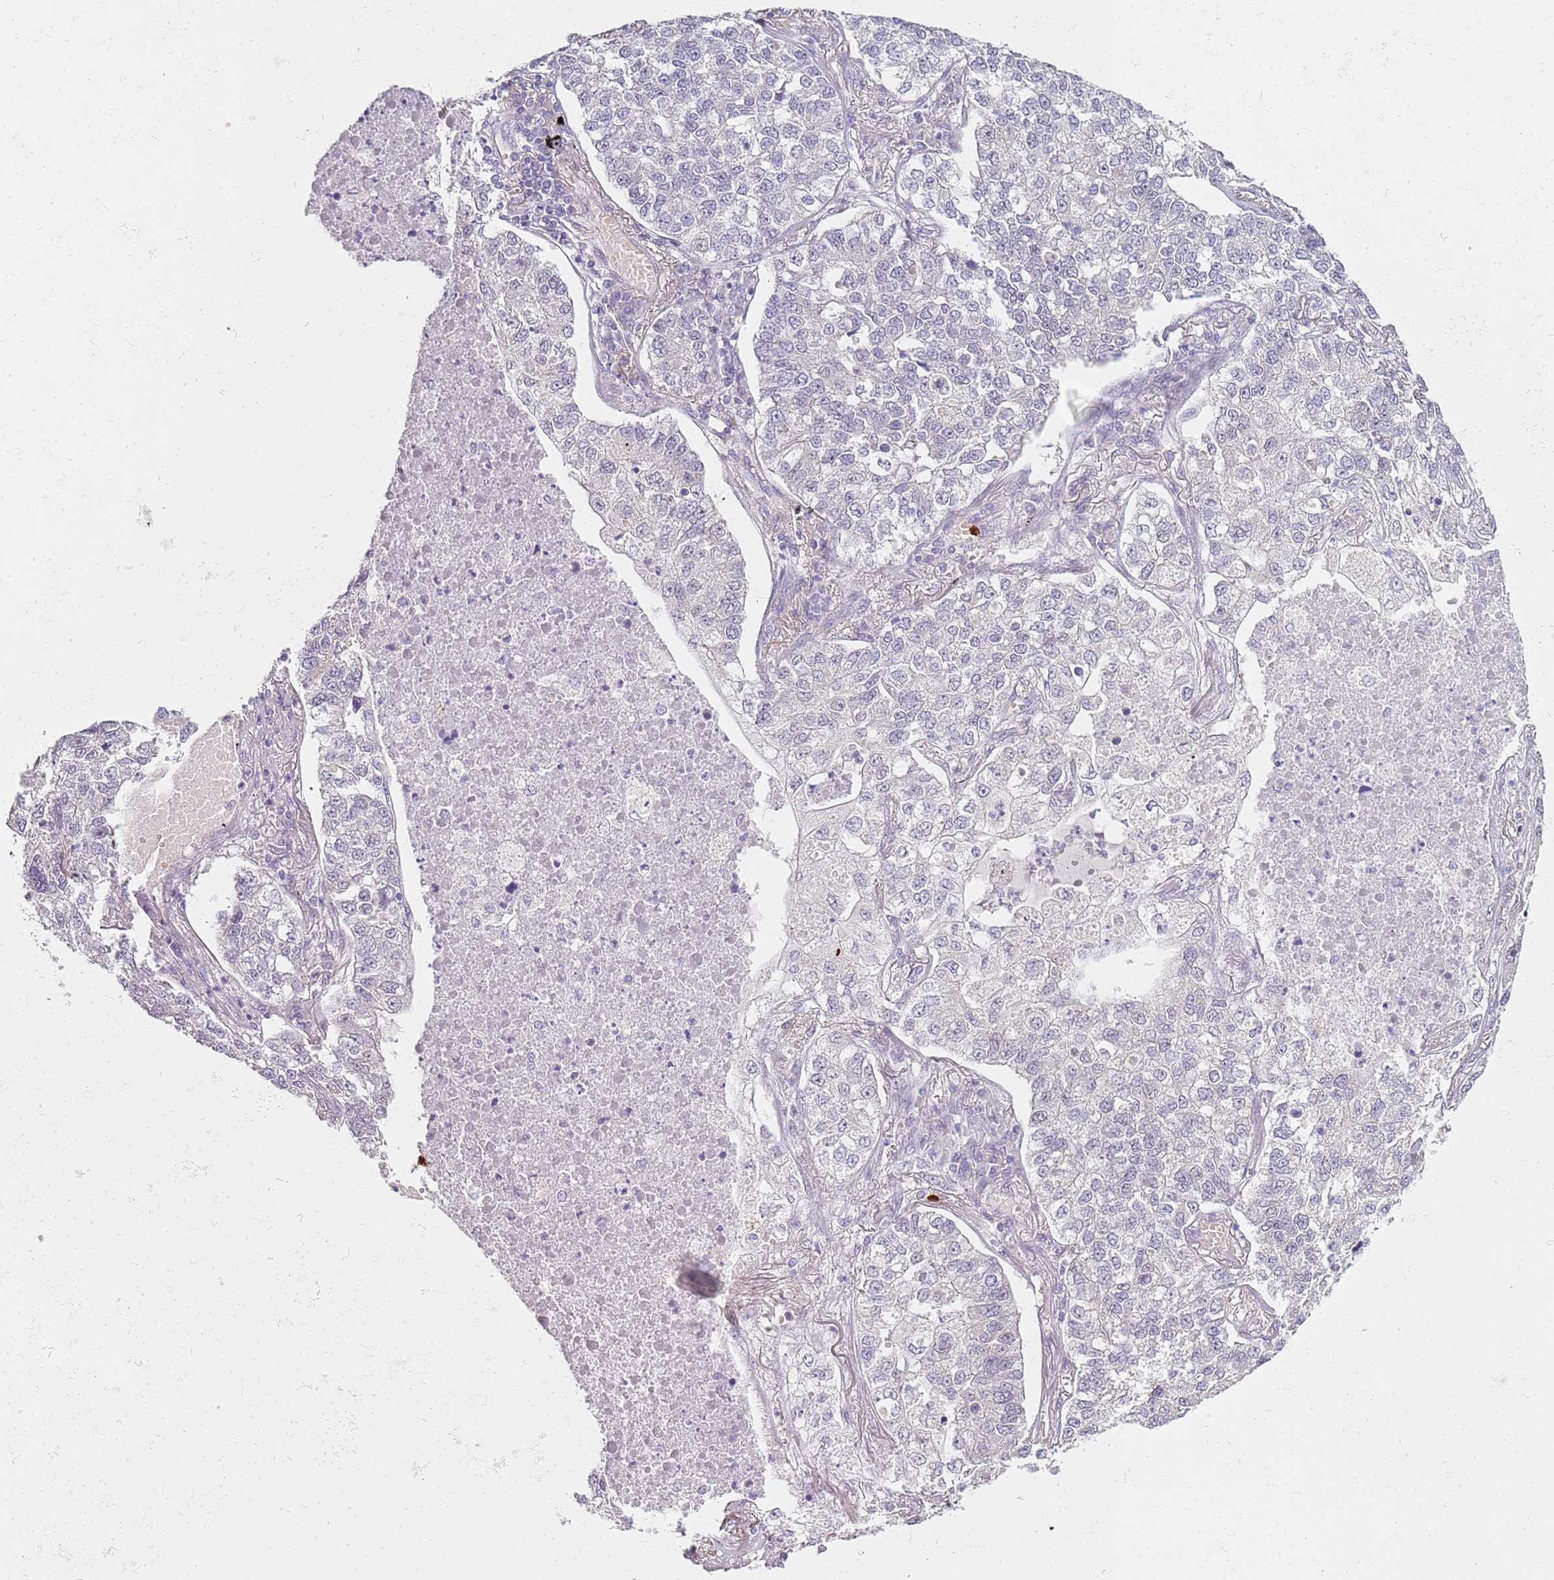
{"staining": {"intensity": "negative", "quantity": "none", "location": "none"}, "tissue": "lung cancer", "cell_type": "Tumor cells", "image_type": "cancer", "snomed": [{"axis": "morphology", "description": "Adenocarcinoma, NOS"}, {"axis": "topography", "description": "Lung"}], "caption": "DAB (3,3'-diaminobenzidine) immunohistochemical staining of adenocarcinoma (lung) displays no significant staining in tumor cells. The staining is performed using DAB (3,3'-diaminobenzidine) brown chromogen with nuclei counter-stained in using hematoxylin.", "gene": "CD40LG", "patient": {"sex": "male", "age": 49}}